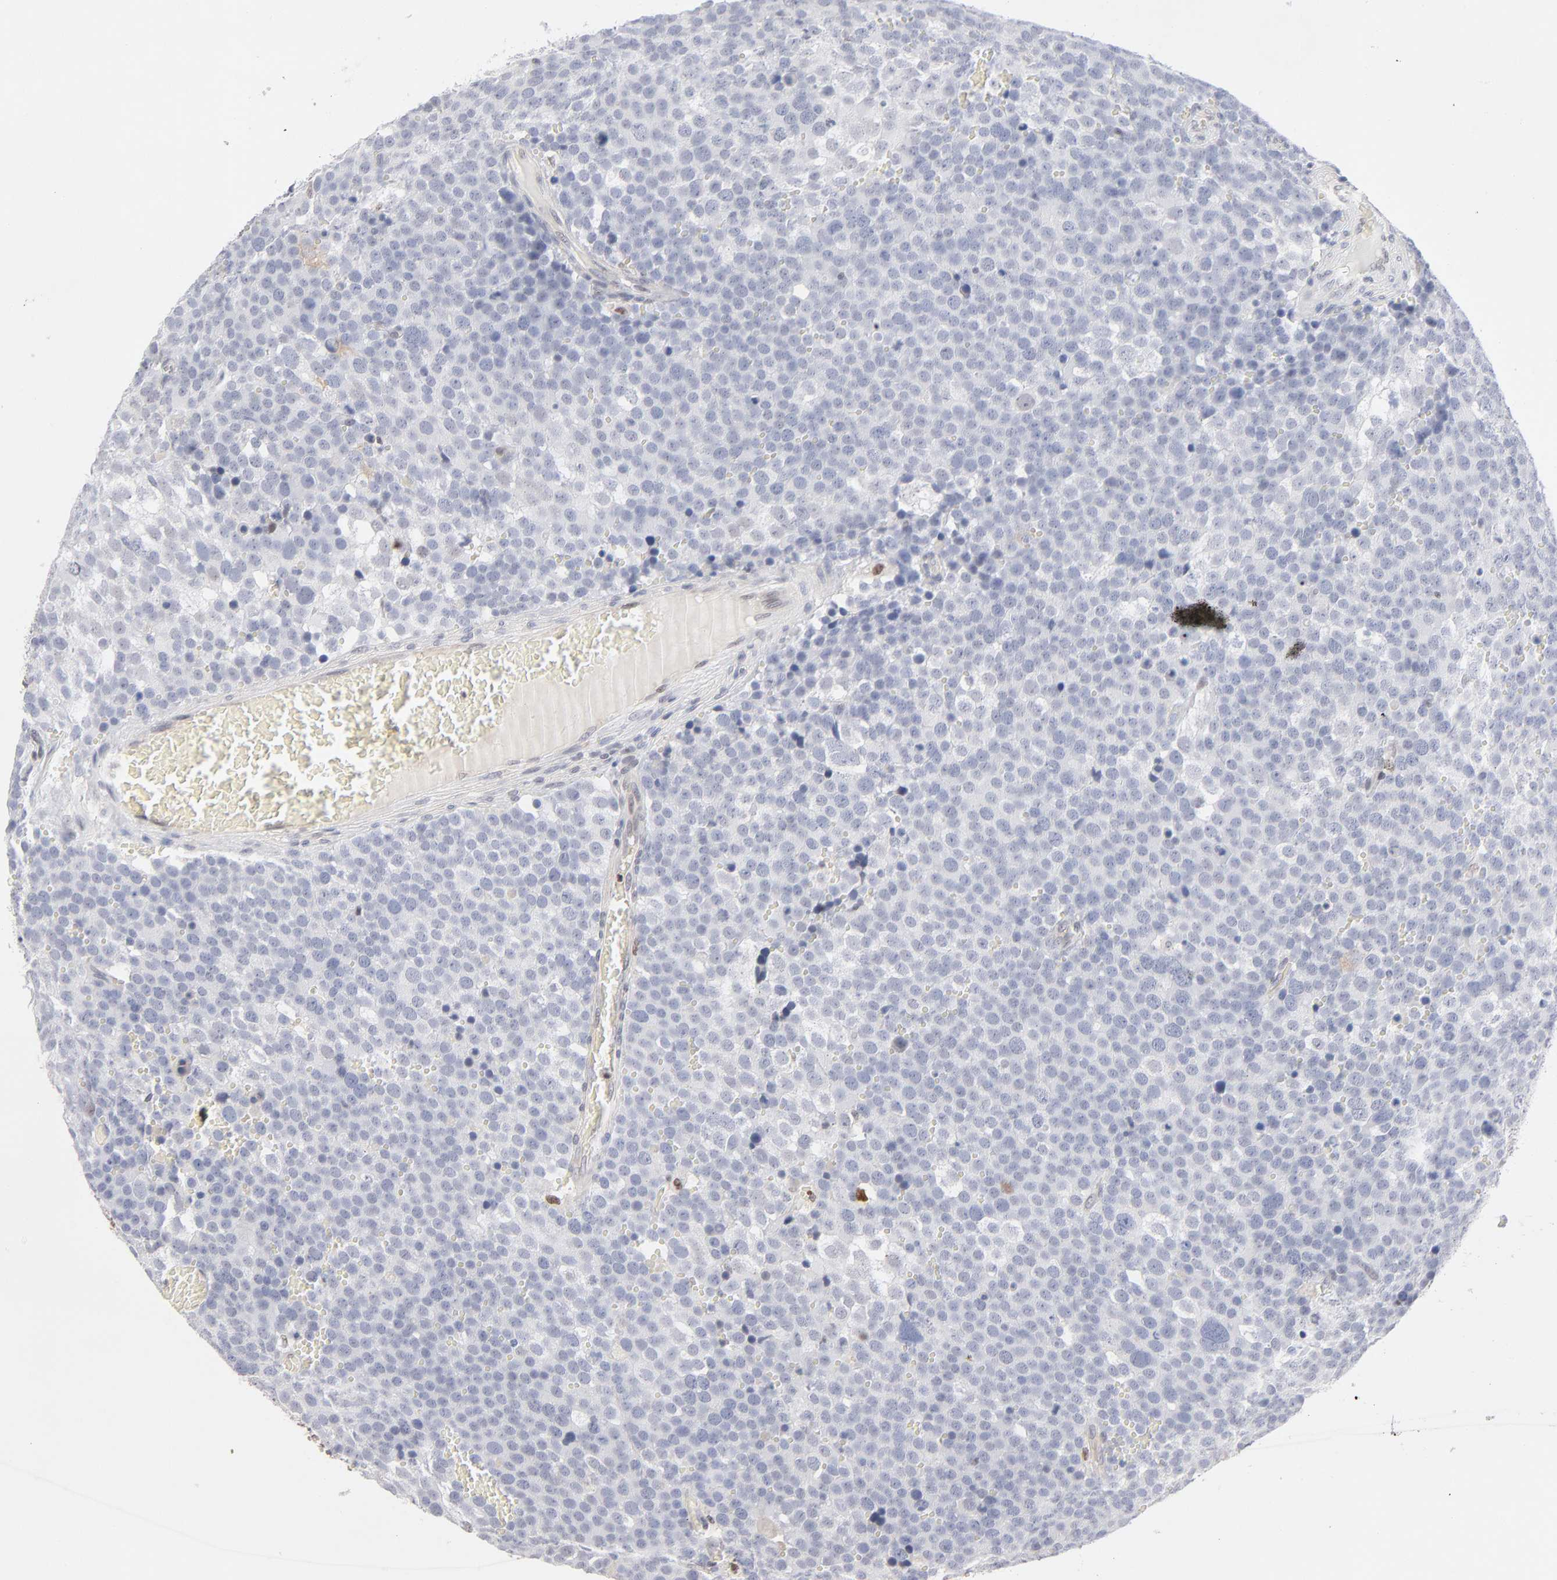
{"staining": {"intensity": "negative", "quantity": "none", "location": "none"}, "tissue": "testis cancer", "cell_type": "Tumor cells", "image_type": "cancer", "snomed": [{"axis": "morphology", "description": "Seminoma, NOS"}, {"axis": "topography", "description": "Testis"}], "caption": "DAB immunohistochemical staining of seminoma (testis) reveals no significant staining in tumor cells.", "gene": "MAX", "patient": {"sex": "male", "age": 71}}